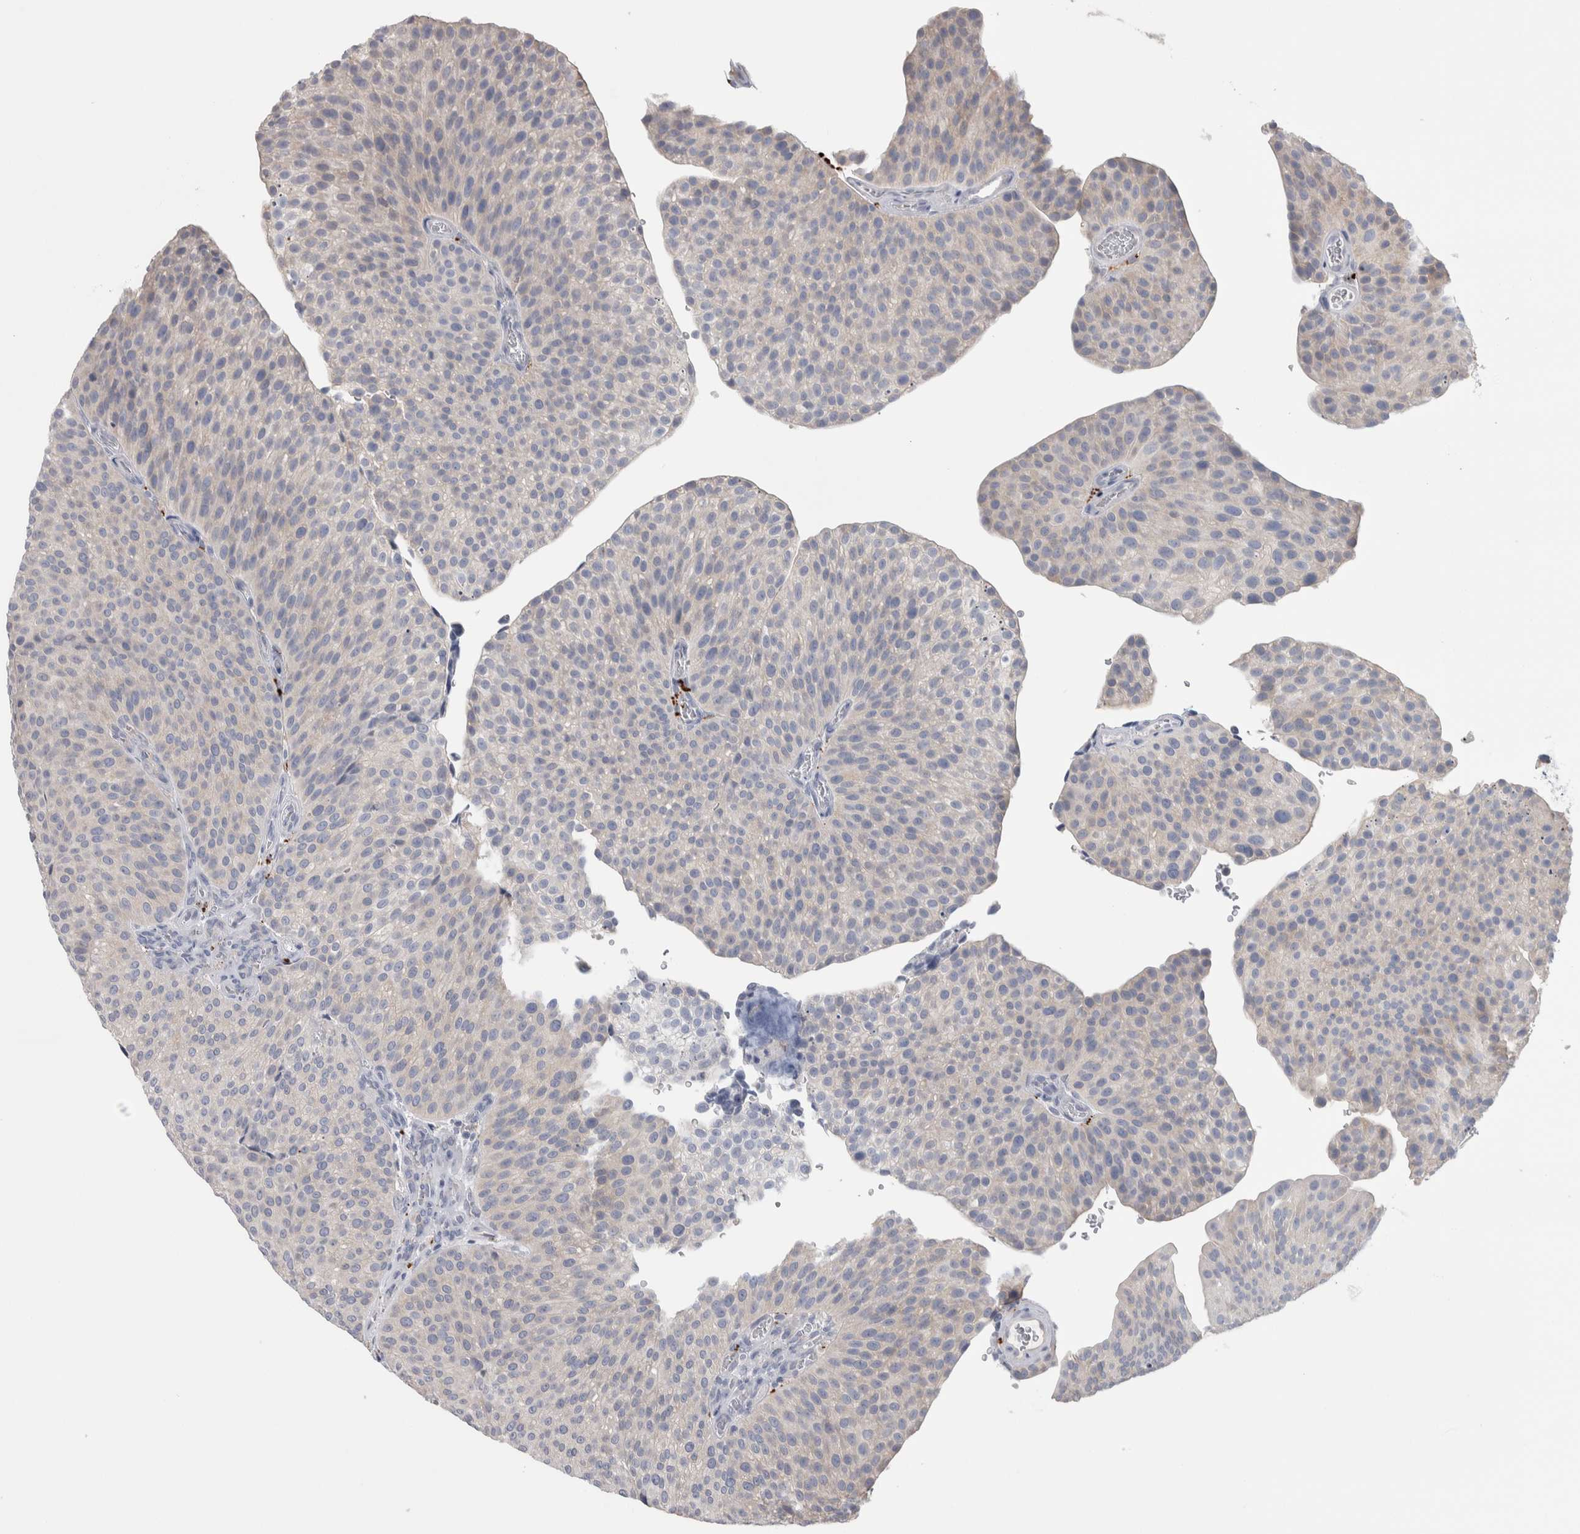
{"staining": {"intensity": "negative", "quantity": "none", "location": "none"}, "tissue": "urothelial cancer", "cell_type": "Tumor cells", "image_type": "cancer", "snomed": [{"axis": "morphology", "description": "Normal tissue, NOS"}, {"axis": "morphology", "description": "Urothelial carcinoma, Low grade"}, {"axis": "topography", "description": "Smooth muscle"}, {"axis": "topography", "description": "Urinary bladder"}], "caption": "Immunohistochemistry (IHC) of urothelial cancer displays no positivity in tumor cells.", "gene": "GPHN", "patient": {"sex": "male", "age": 60}}